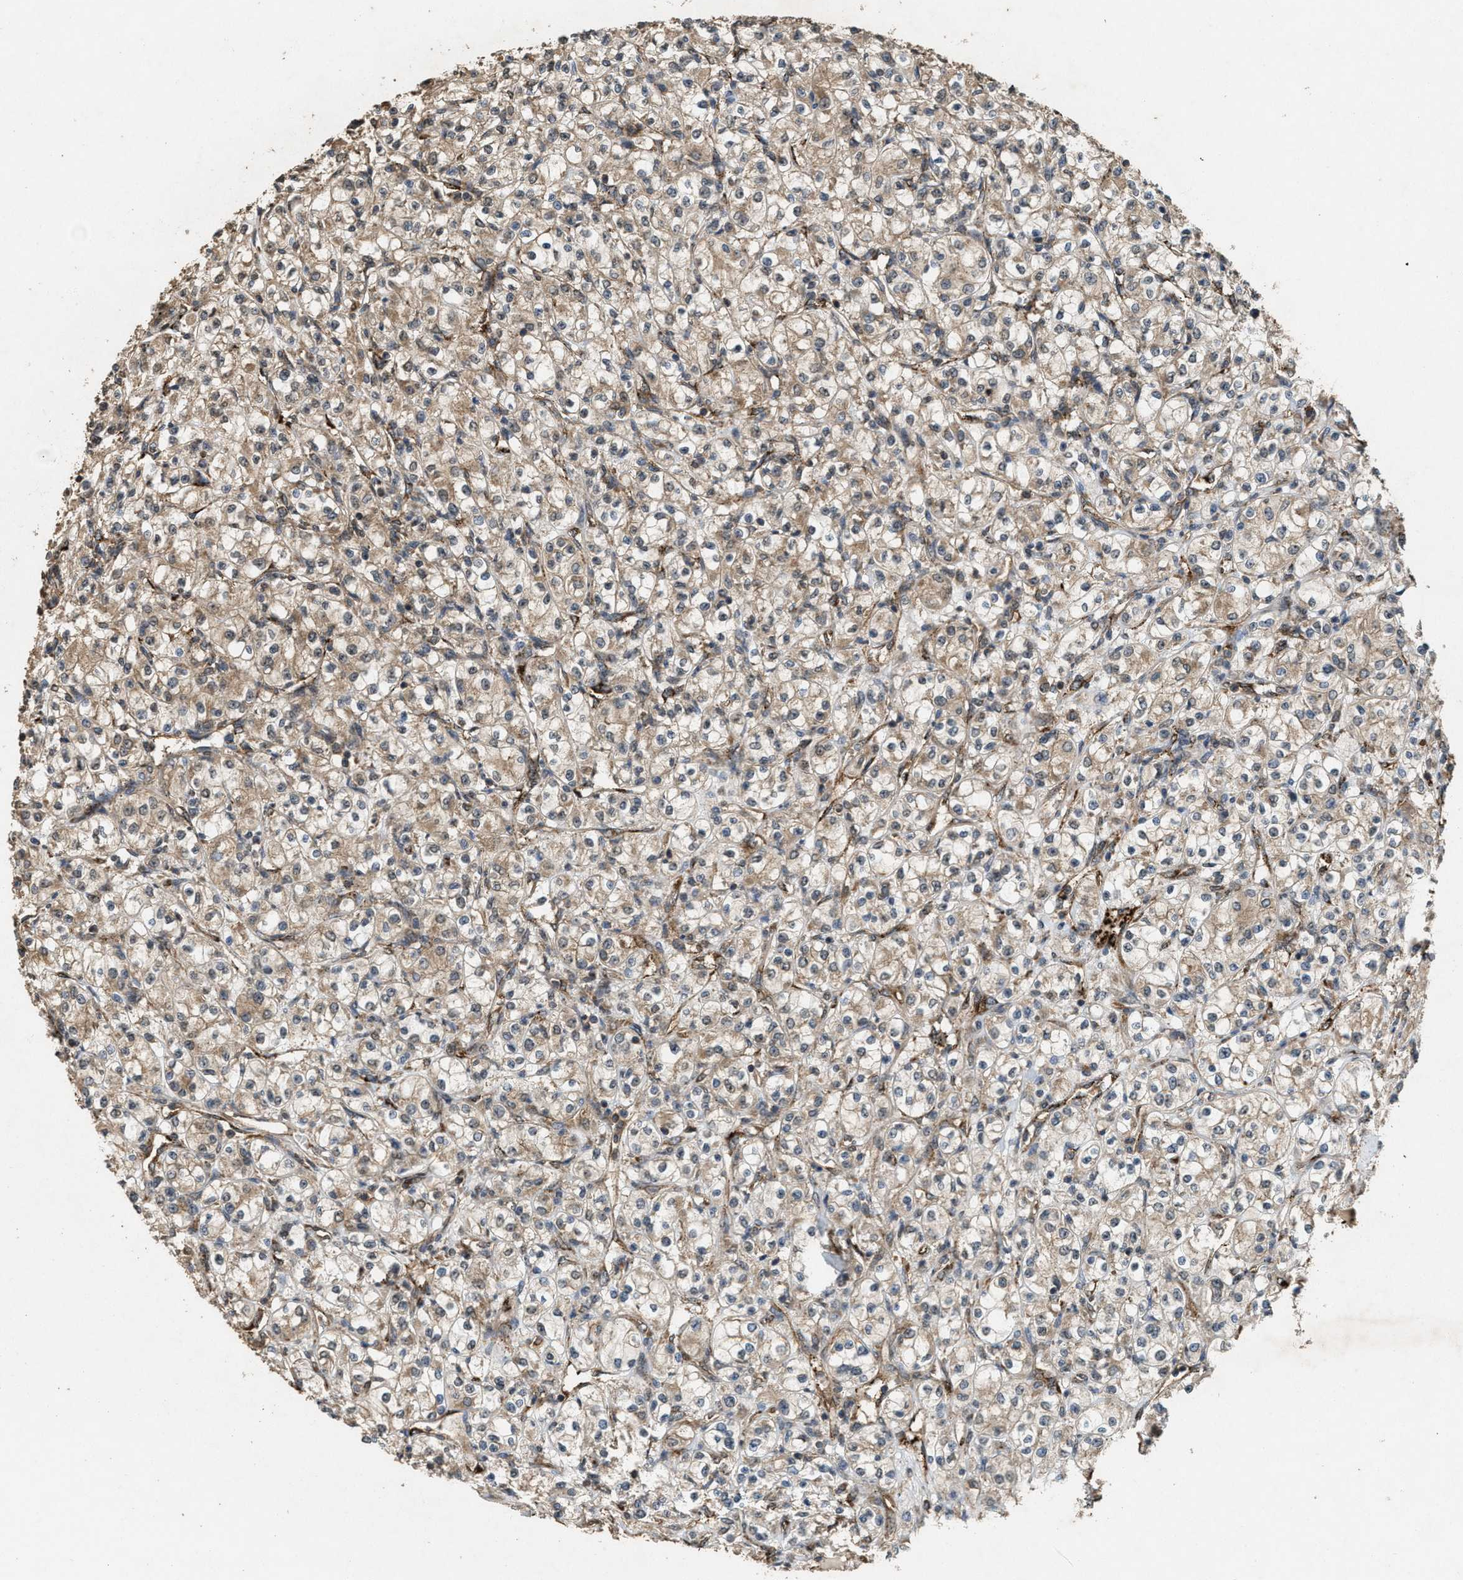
{"staining": {"intensity": "weak", "quantity": ">75%", "location": "cytoplasmic/membranous"}, "tissue": "renal cancer", "cell_type": "Tumor cells", "image_type": "cancer", "snomed": [{"axis": "morphology", "description": "Adenocarcinoma, NOS"}, {"axis": "topography", "description": "Kidney"}], "caption": "Weak cytoplasmic/membranous expression for a protein is present in approximately >75% of tumor cells of renal cancer (adenocarcinoma) using immunohistochemistry.", "gene": "ARHGEF5", "patient": {"sex": "male", "age": 77}}